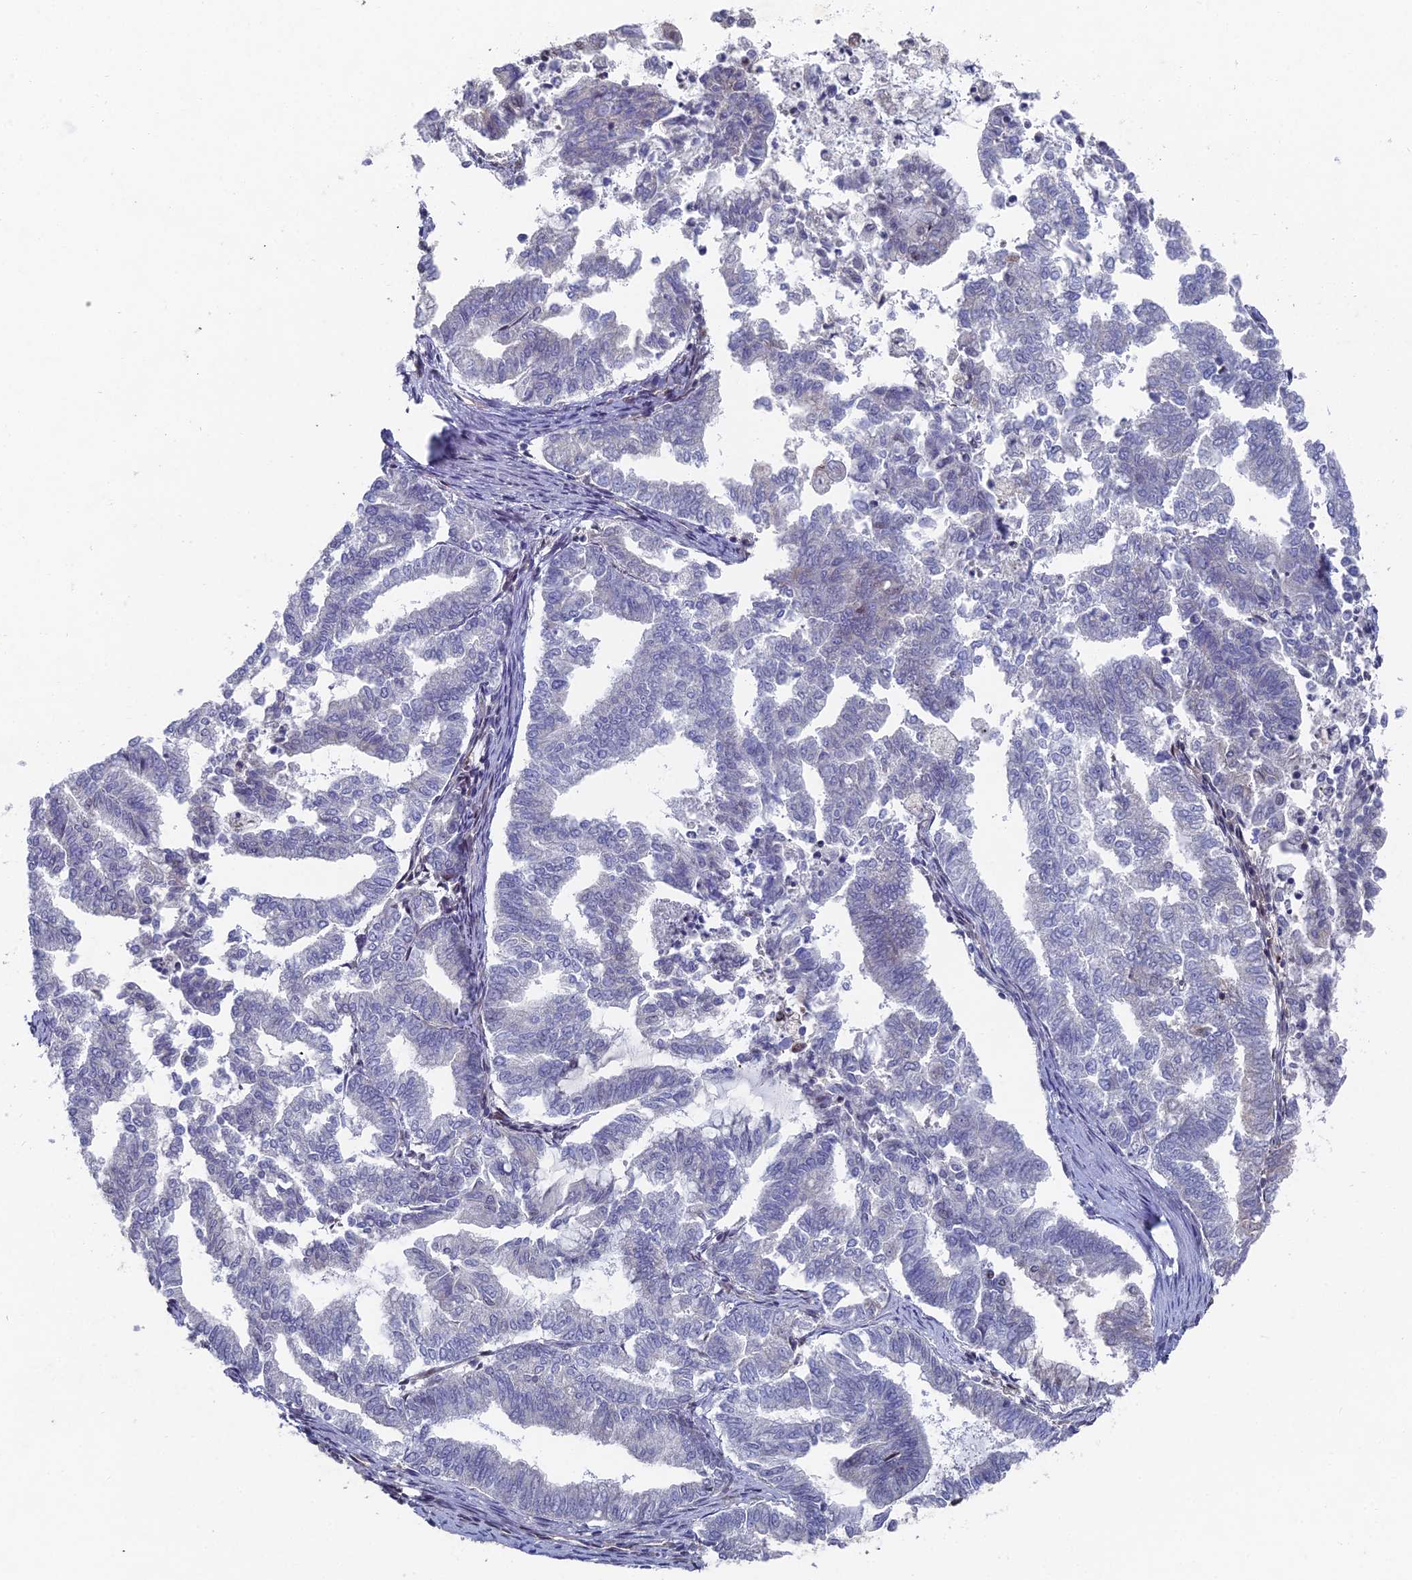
{"staining": {"intensity": "negative", "quantity": "none", "location": "none"}, "tissue": "endometrial cancer", "cell_type": "Tumor cells", "image_type": "cancer", "snomed": [{"axis": "morphology", "description": "Adenocarcinoma, NOS"}, {"axis": "topography", "description": "Endometrium"}], "caption": "Endometrial cancer stained for a protein using IHC displays no staining tumor cells.", "gene": "UNC5D", "patient": {"sex": "female", "age": 79}}